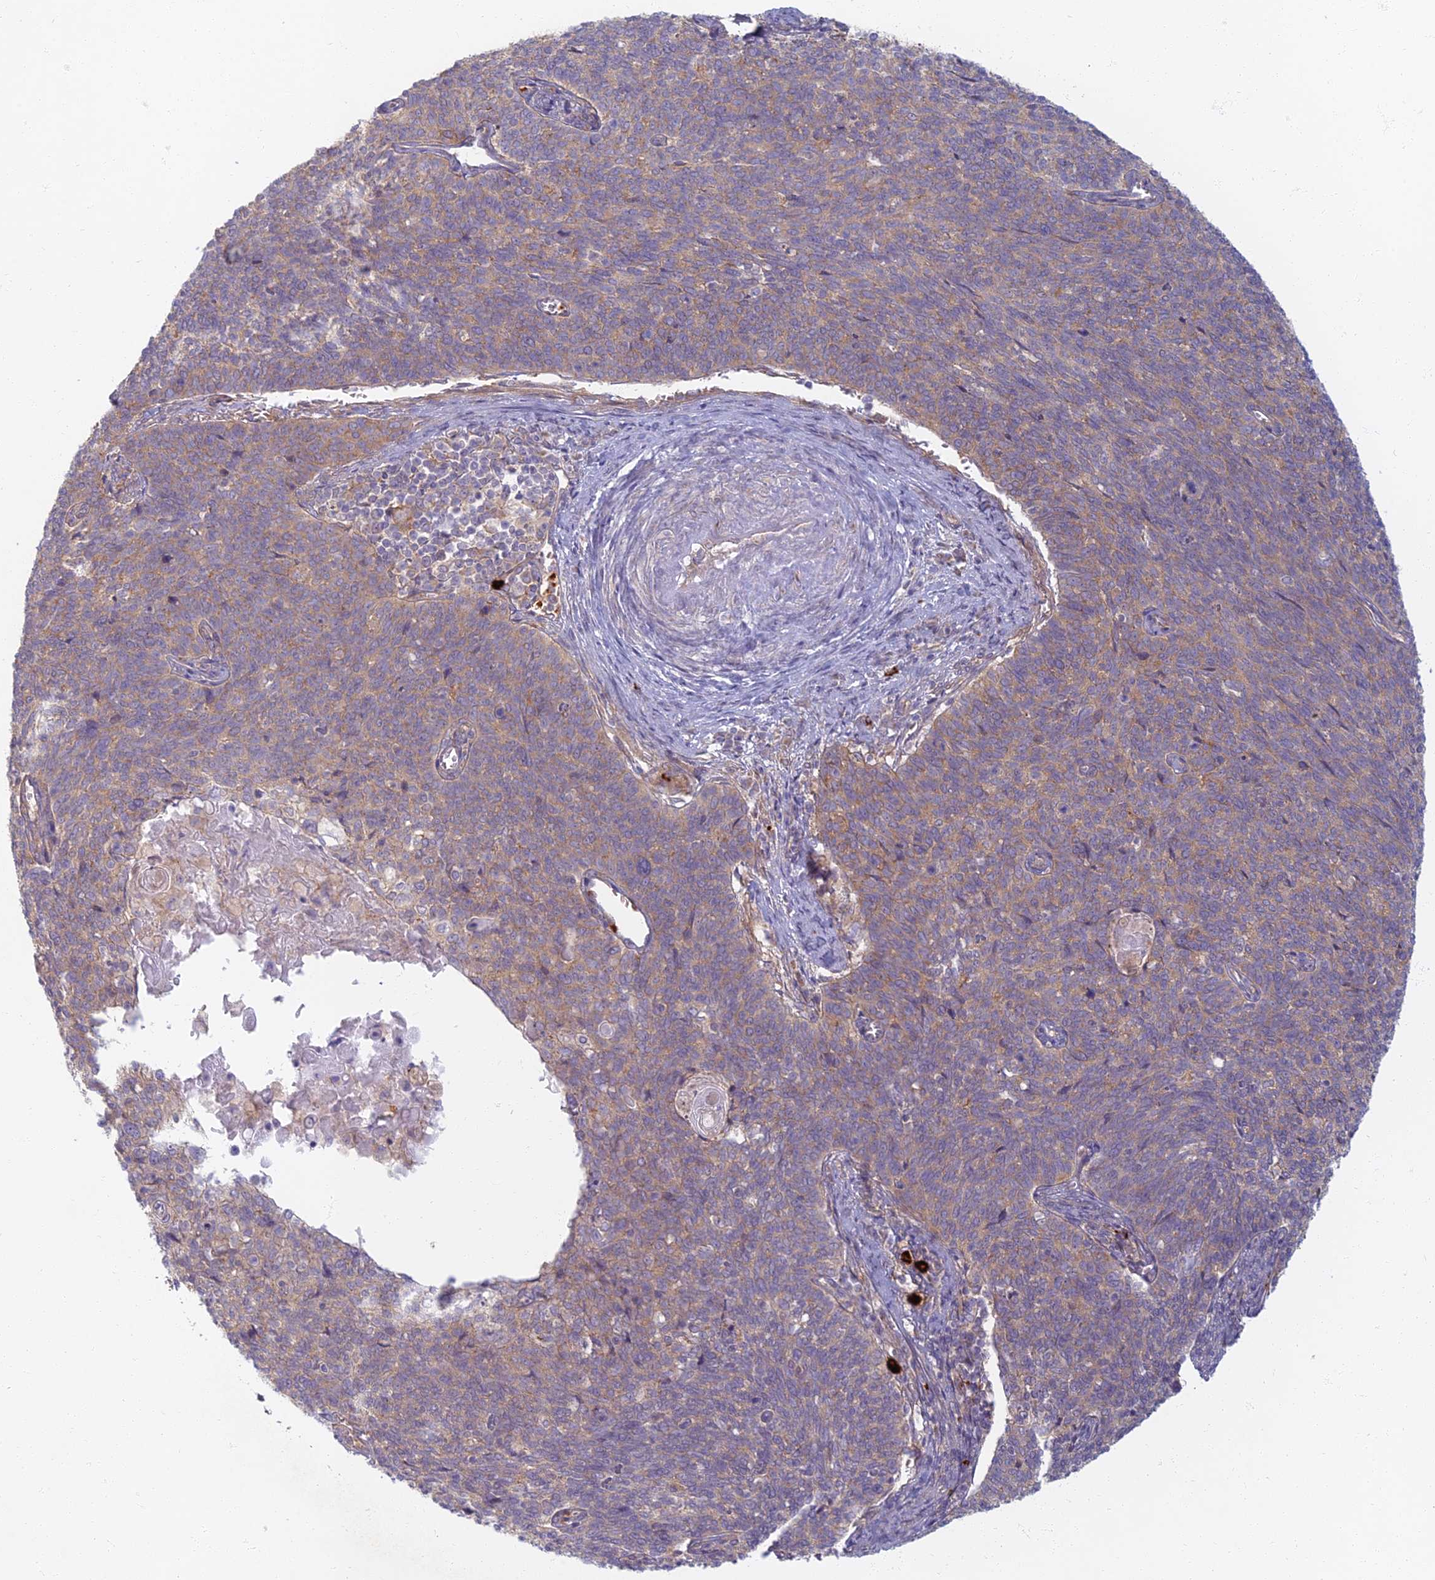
{"staining": {"intensity": "weak", "quantity": ">75%", "location": "cytoplasmic/membranous"}, "tissue": "cervical cancer", "cell_type": "Tumor cells", "image_type": "cancer", "snomed": [{"axis": "morphology", "description": "Squamous cell carcinoma, NOS"}, {"axis": "topography", "description": "Cervix"}], "caption": "Brown immunohistochemical staining in cervical squamous cell carcinoma displays weak cytoplasmic/membranous staining in about >75% of tumor cells.", "gene": "PROX2", "patient": {"sex": "female", "age": 39}}